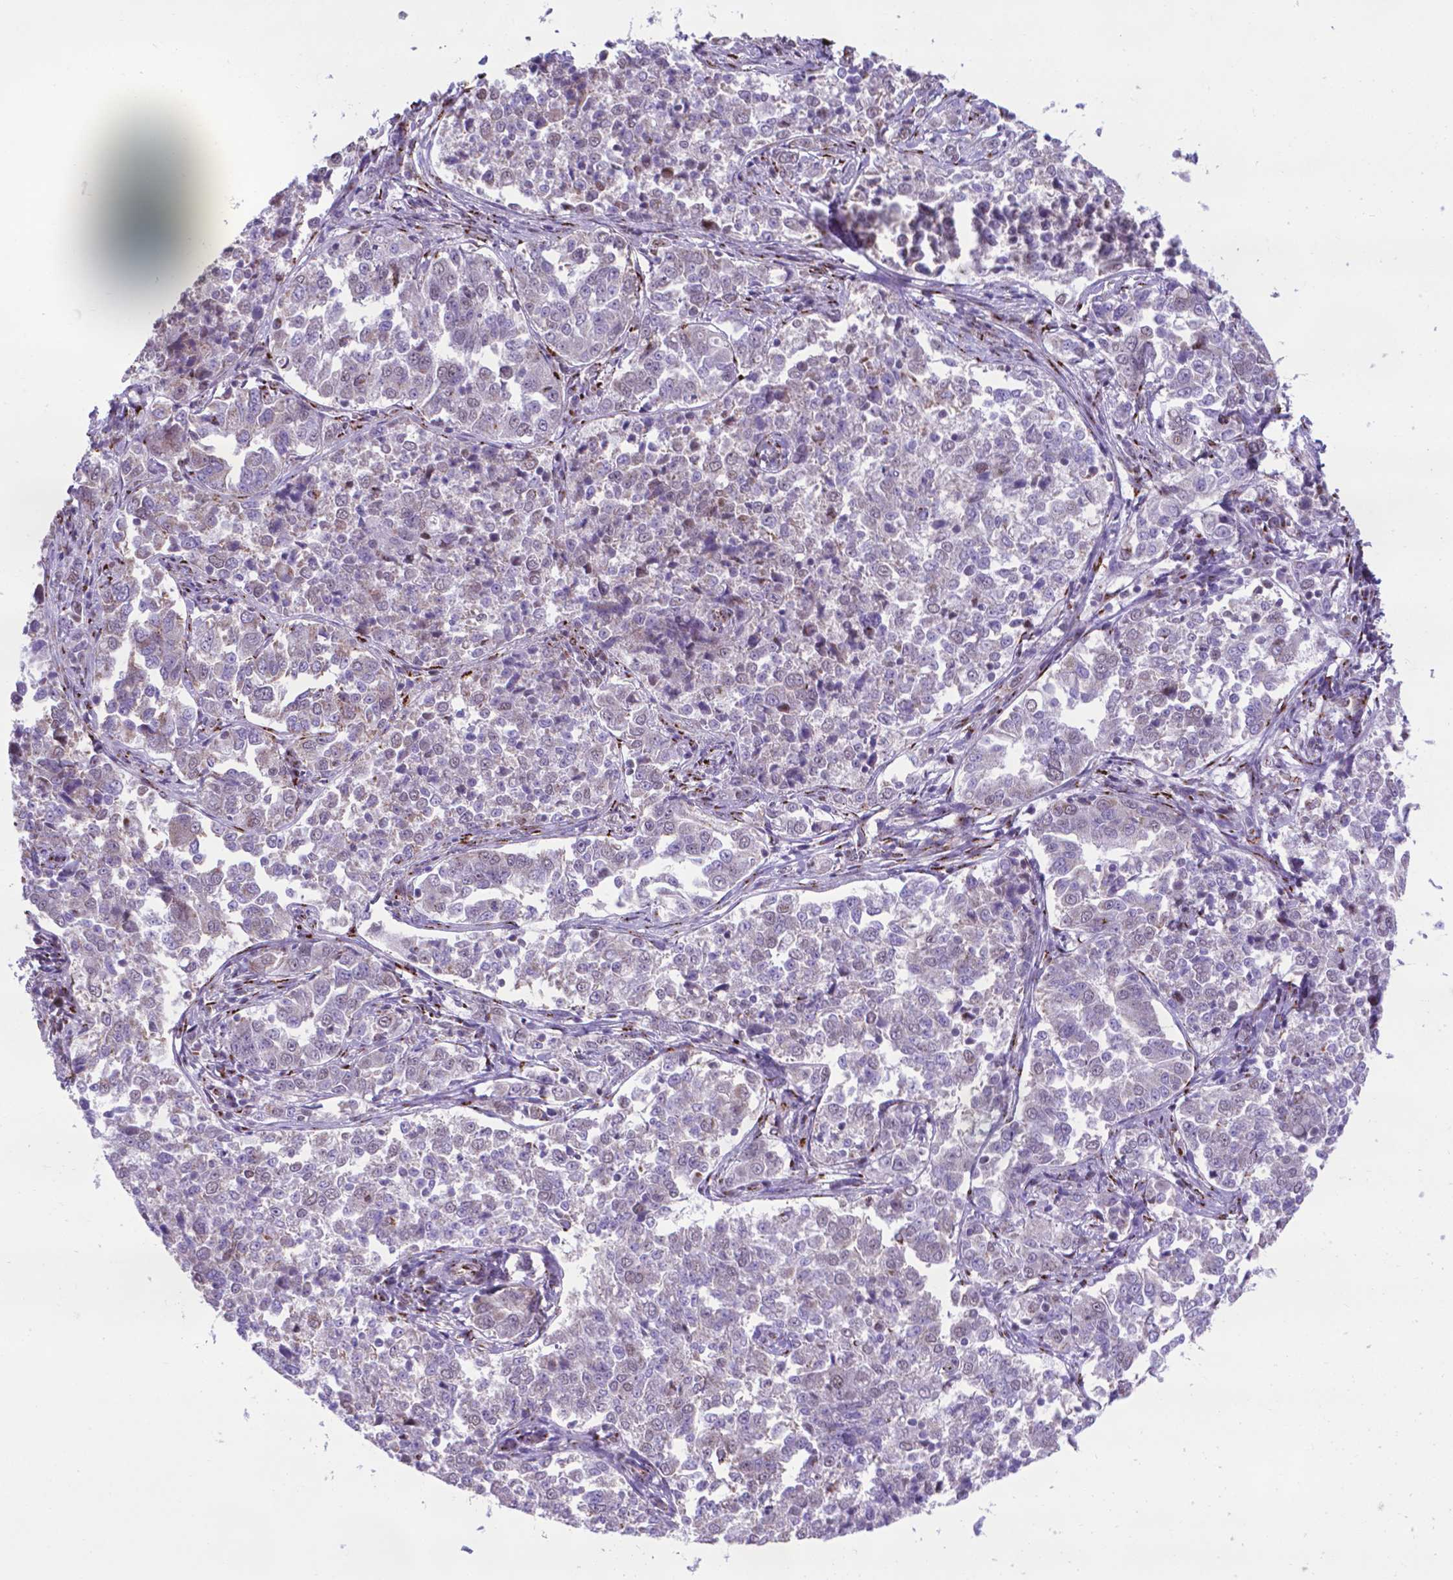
{"staining": {"intensity": "negative", "quantity": "none", "location": "none"}, "tissue": "endometrial cancer", "cell_type": "Tumor cells", "image_type": "cancer", "snomed": [{"axis": "morphology", "description": "Adenocarcinoma, NOS"}, {"axis": "topography", "description": "Endometrium"}], "caption": "Human endometrial cancer stained for a protein using IHC demonstrates no staining in tumor cells.", "gene": "MRPL10", "patient": {"sex": "female", "age": 43}}